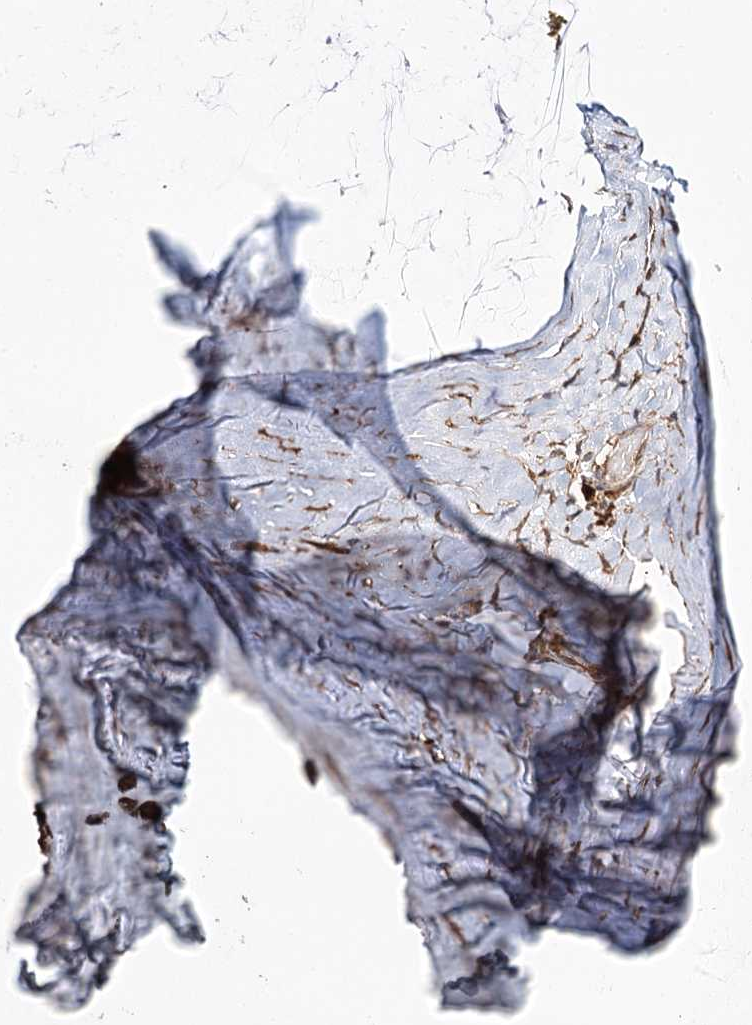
{"staining": {"intensity": "moderate", "quantity": ">75%", "location": "cytoplasmic/membranous"}, "tissue": "ovarian cancer", "cell_type": "Tumor cells", "image_type": "cancer", "snomed": [{"axis": "morphology", "description": "Cystadenocarcinoma, mucinous, NOS"}, {"axis": "topography", "description": "Ovary"}], "caption": "Ovarian mucinous cystadenocarcinoma was stained to show a protein in brown. There is medium levels of moderate cytoplasmic/membranous staining in about >75% of tumor cells. The protein is stained brown, and the nuclei are stained in blue (DAB IHC with brightfield microscopy, high magnification).", "gene": "DNAJB14", "patient": {"sex": "female", "age": 39}}